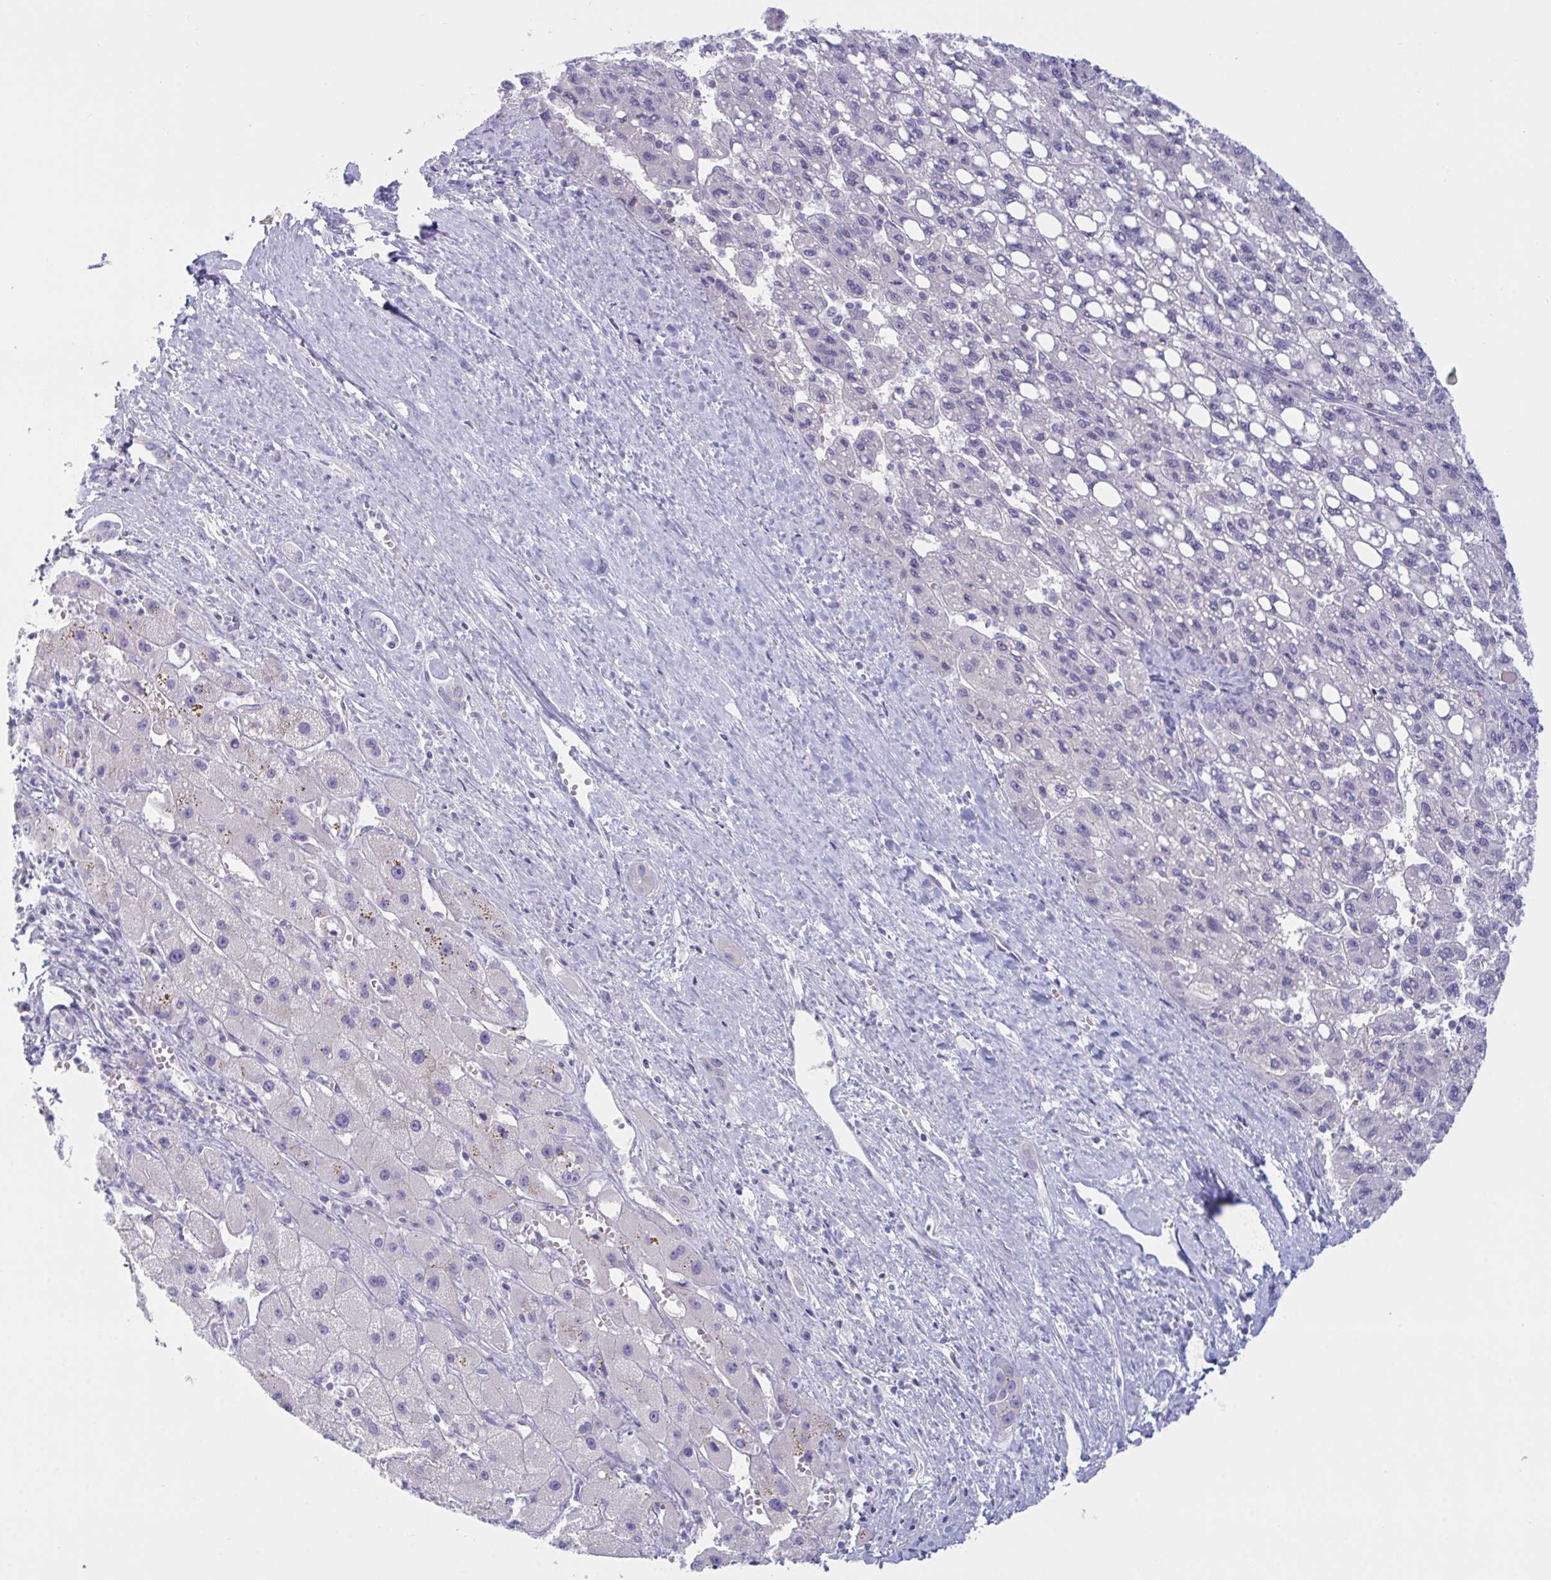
{"staining": {"intensity": "negative", "quantity": "none", "location": "none"}, "tissue": "liver cancer", "cell_type": "Tumor cells", "image_type": "cancer", "snomed": [{"axis": "morphology", "description": "Carcinoma, Hepatocellular, NOS"}, {"axis": "topography", "description": "Liver"}], "caption": "This is an immunohistochemistry photomicrograph of hepatocellular carcinoma (liver). There is no expression in tumor cells.", "gene": "NAA30", "patient": {"sex": "female", "age": 82}}